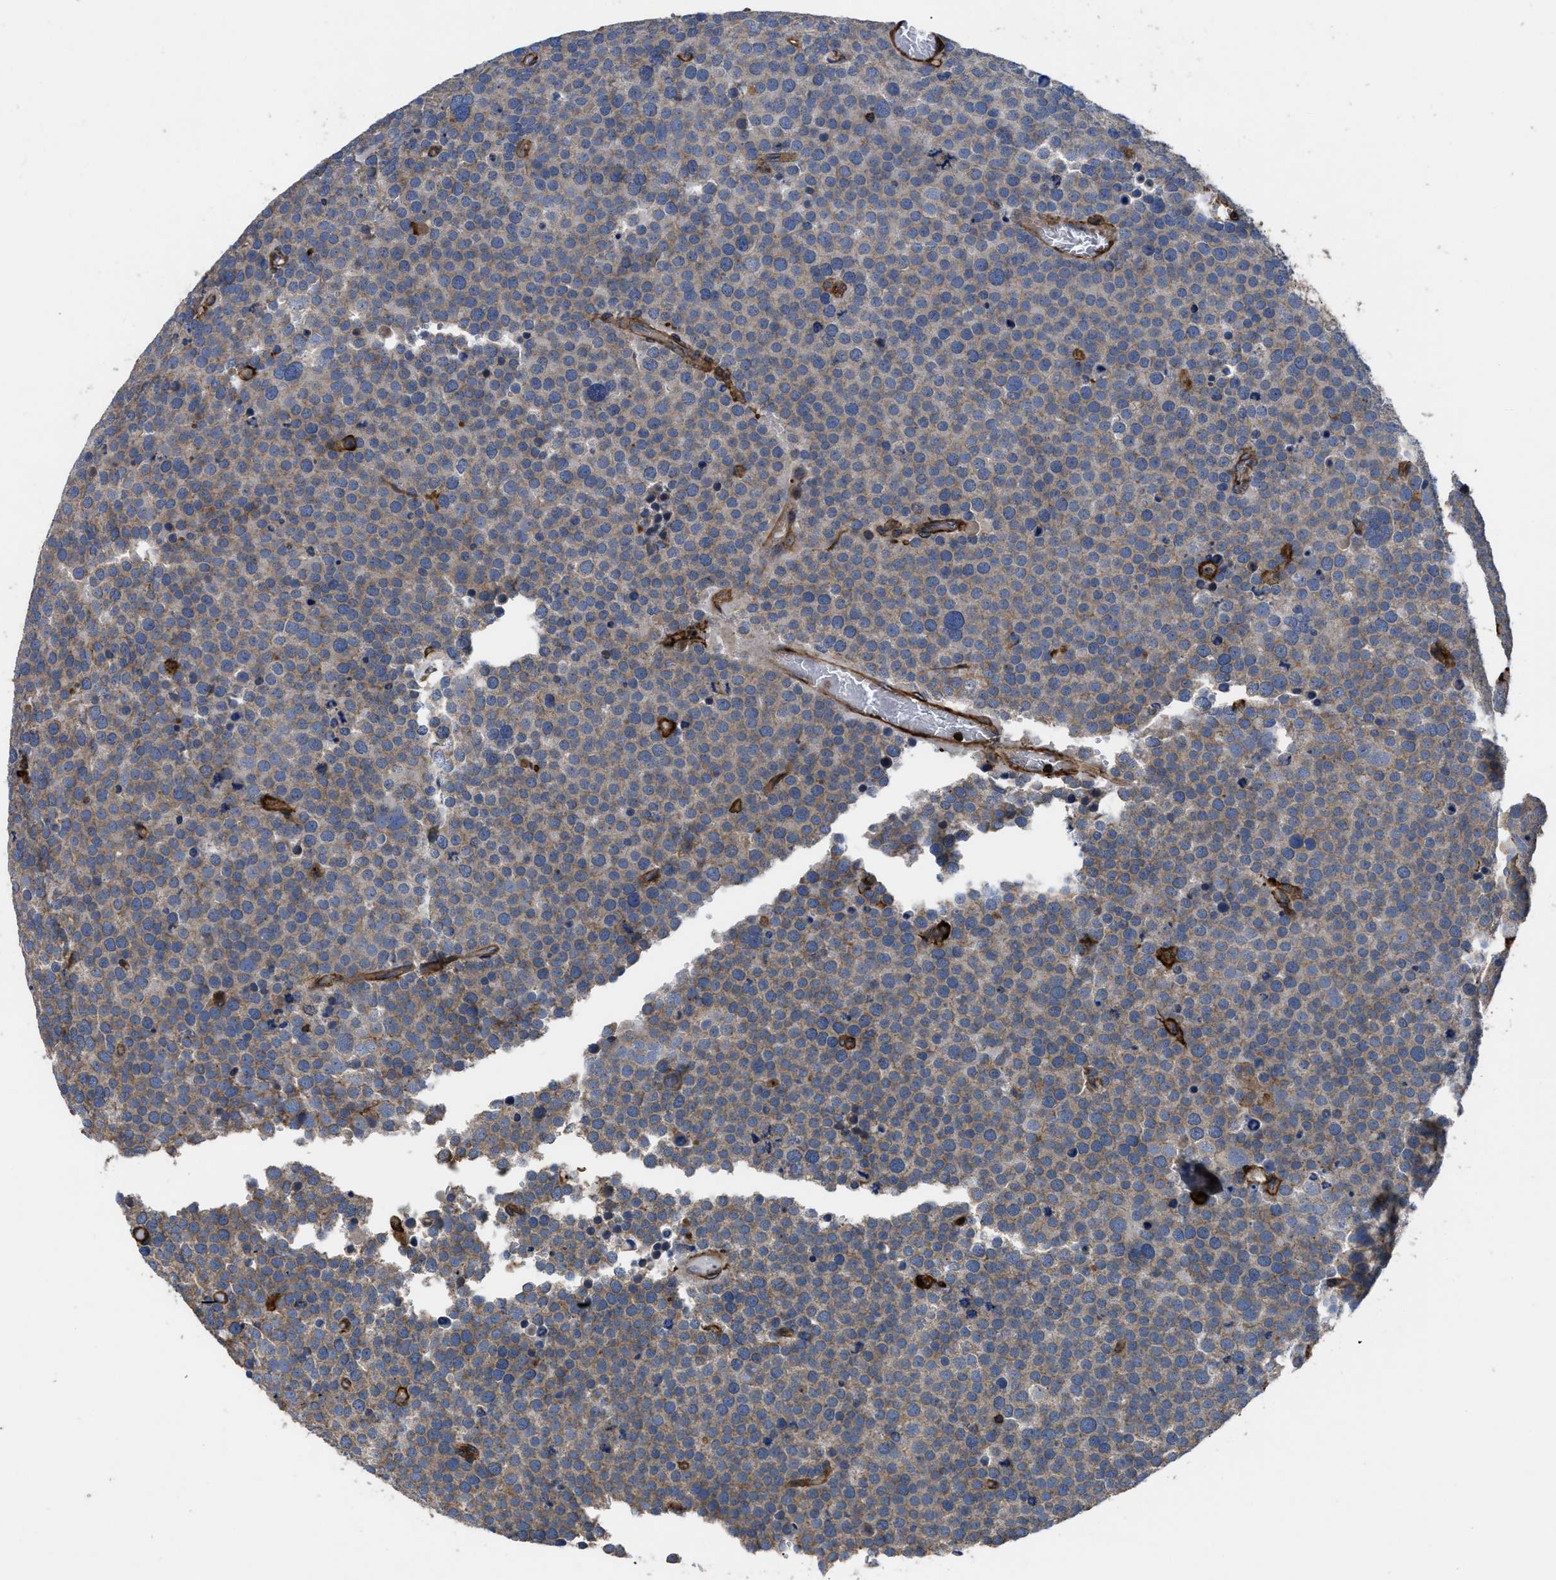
{"staining": {"intensity": "weak", "quantity": ">75%", "location": "cytoplasmic/membranous"}, "tissue": "testis cancer", "cell_type": "Tumor cells", "image_type": "cancer", "snomed": [{"axis": "morphology", "description": "Normal tissue, NOS"}, {"axis": "morphology", "description": "Seminoma, NOS"}, {"axis": "topography", "description": "Testis"}], "caption": "Testis cancer (seminoma) stained for a protein reveals weak cytoplasmic/membranous positivity in tumor cells.", "gene": "SCUBE2", "patient": {"sex": "male", "age": 71}}